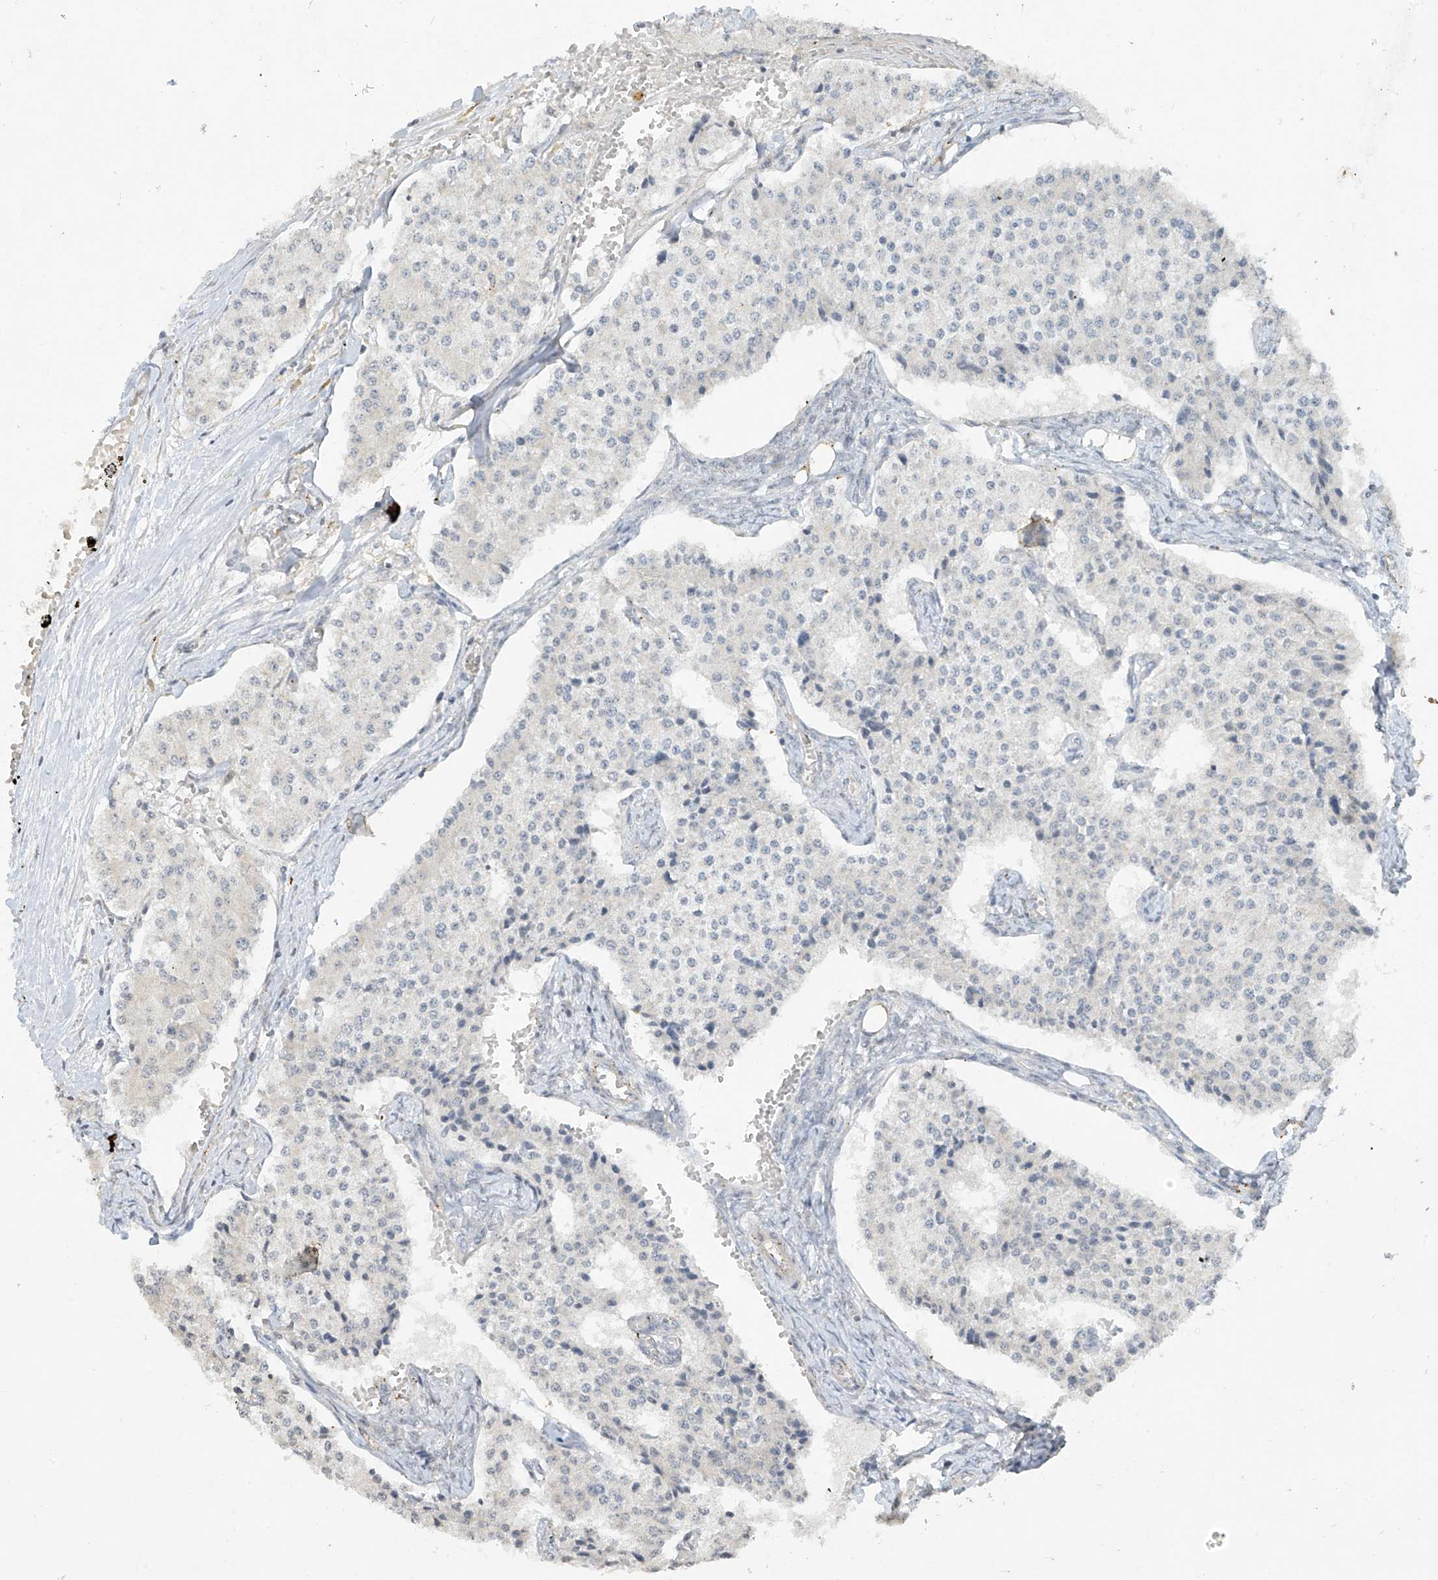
{"staining": {"intensity": "negative", "quantity": "none", "location": "none"}, "tissue": "carcinoid", "cell_type": "Tumor cells", "image_type": "cancer", "snomed": [{"axis": "morphology", "description": "Carcinoid, malignant, NOS"}, {"axis": "topography", "description": "Colon"}], "caption": "Micrograph shows no protein staining in tumor cells of carcinoid tissue. (Immunohistochemistry, brightfield microscopy, high magnification).", "gene": "DGKQ", "patient": {"sex": "female", "age": 52}}